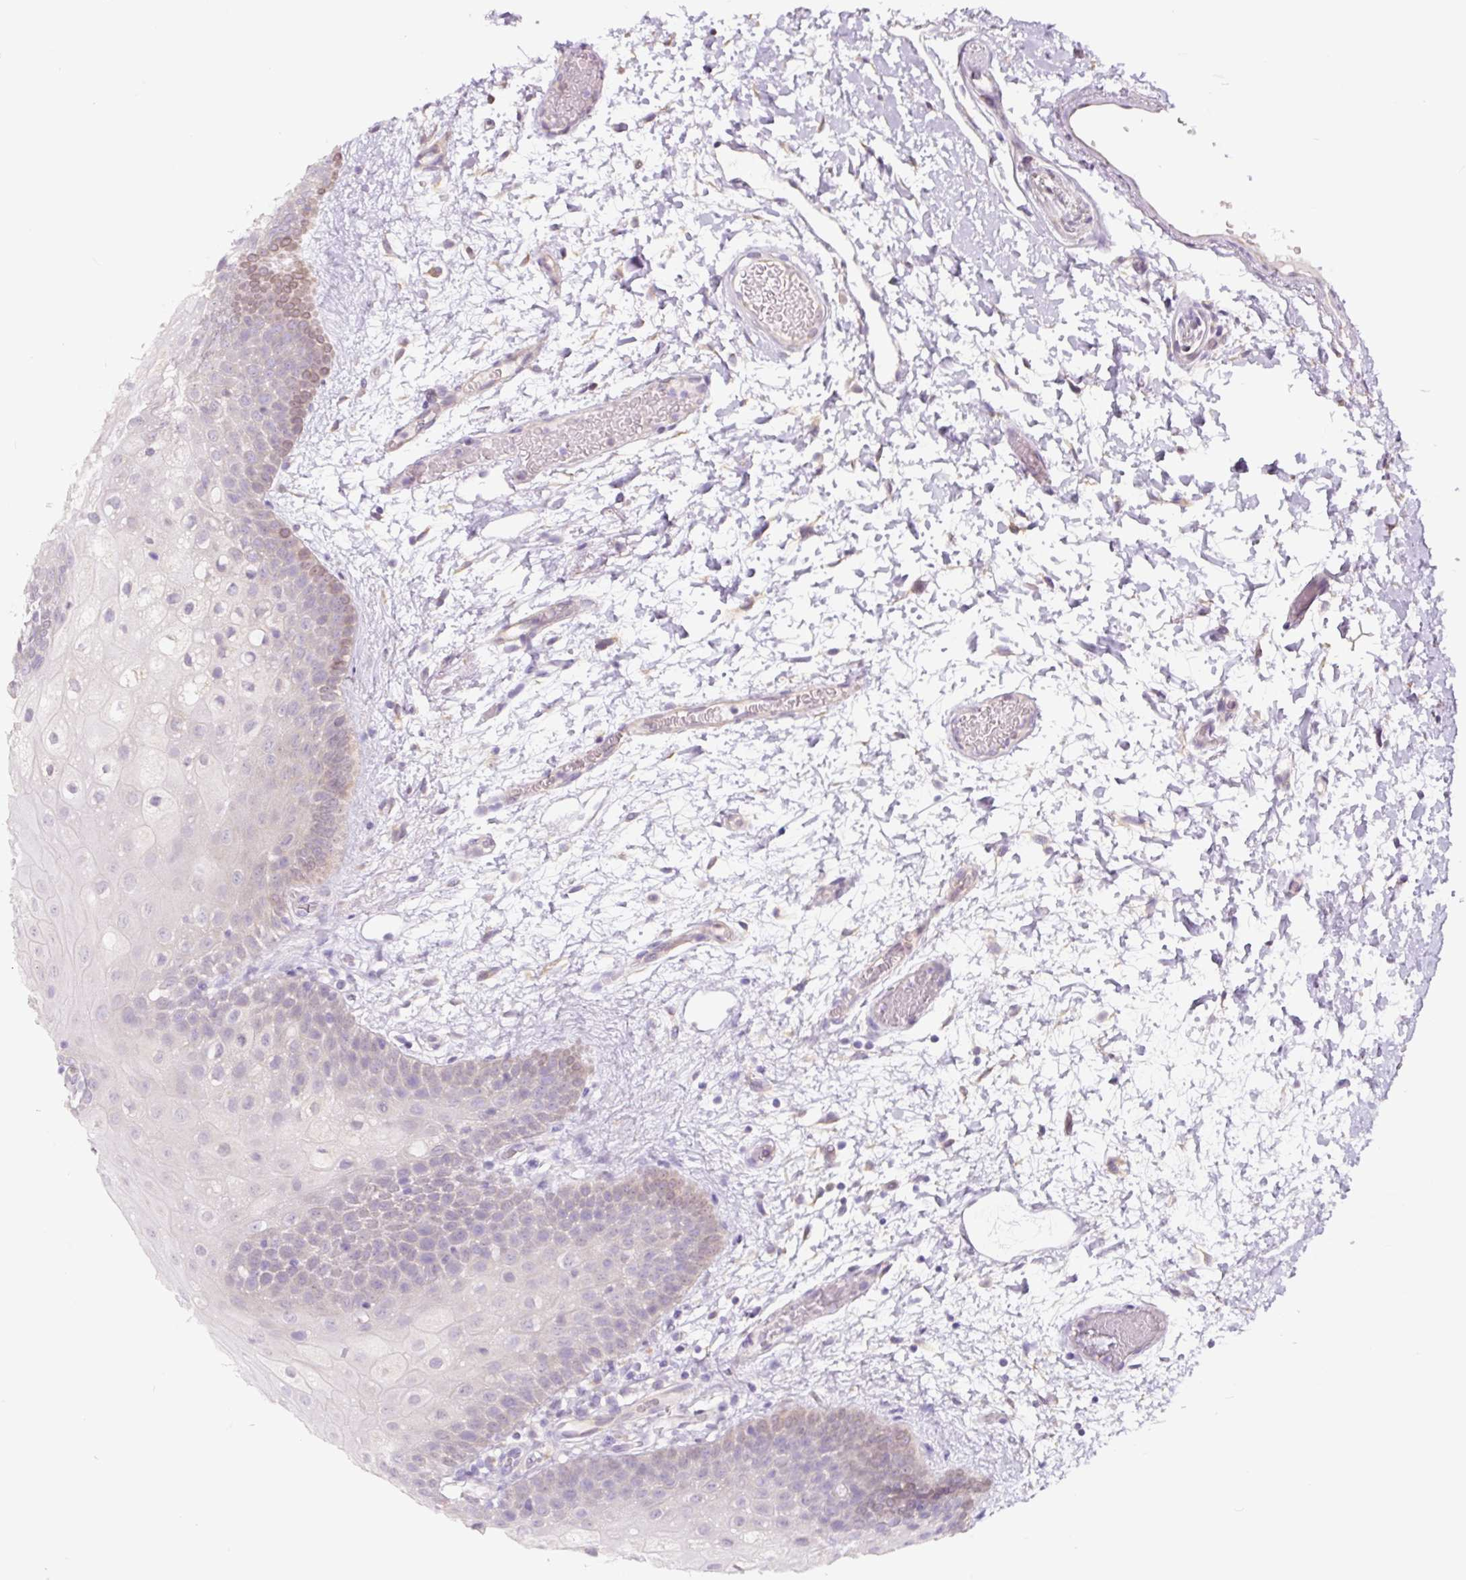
{"staining": {"intensity": "weak", "quantity": "<25%", "location": "cytoplasmic/membranous"}, "tissue": "oral mucosa", "cell_type": "Squamous epithelial cells", "image_type": "normal", "snomed": [{"axis": "morphology", "description": "Normal tissue, NOS"}, {"axis": "morphology", "description": "Squamous cell carcinoma, NOS"}, {"axis": "topography", "description": "Oral tissue"}, {"axis": "topography", "description": "Tounge, NOS"}, {"axis": "topography", "description": "Head-Neck"}], "caption": "Immunohistochemical staining of benign oral mucosa exhibits no significant positivity in squamous epithelial cells.", "gene": "ASRGL1", "patient": {"sex": "male", "age": 76}}